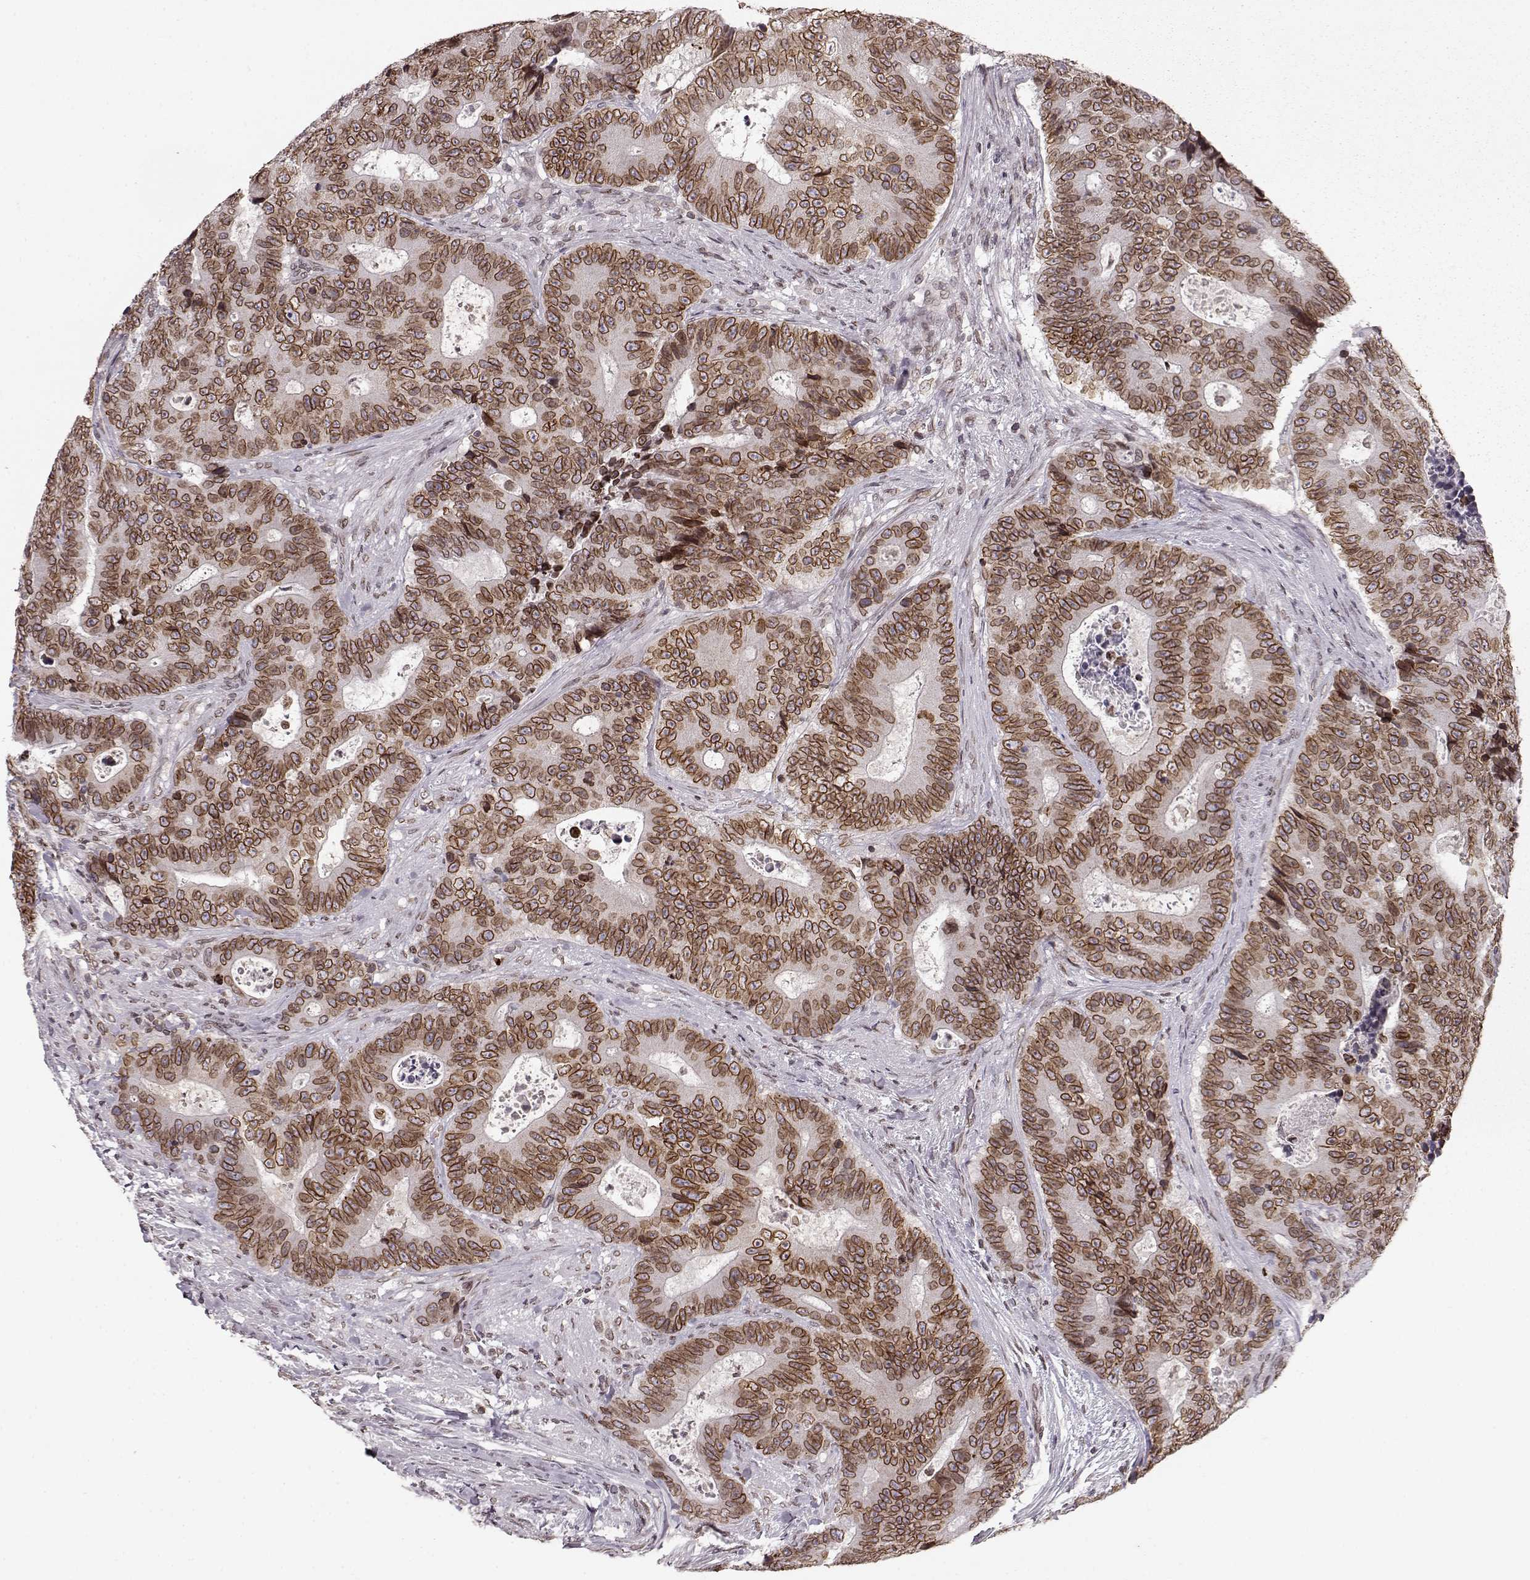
{"staining": {"intensity": "strong", "quantity": ">75%", "location": "cytoplasmic/membranous,nuclear"}, "tissue": "colorectal cancer", "cell_type": "Tumor cells", "image_type": "cancer", "snomed": [{"axis": "morphology", "description": "Adenocarcinoma, NOS"}, {"axis": "topography", "description": "Colon"}], "caption": "Strong cytoplasmic/membranous and nuclear expression for a protein is seen in approximately >75% of tumor cells of colorectal cancer (adenocarcinoma) using immunohistochemistry.", "gene": "DCAF12", "patient": {"sex": "female", "age": 48}}